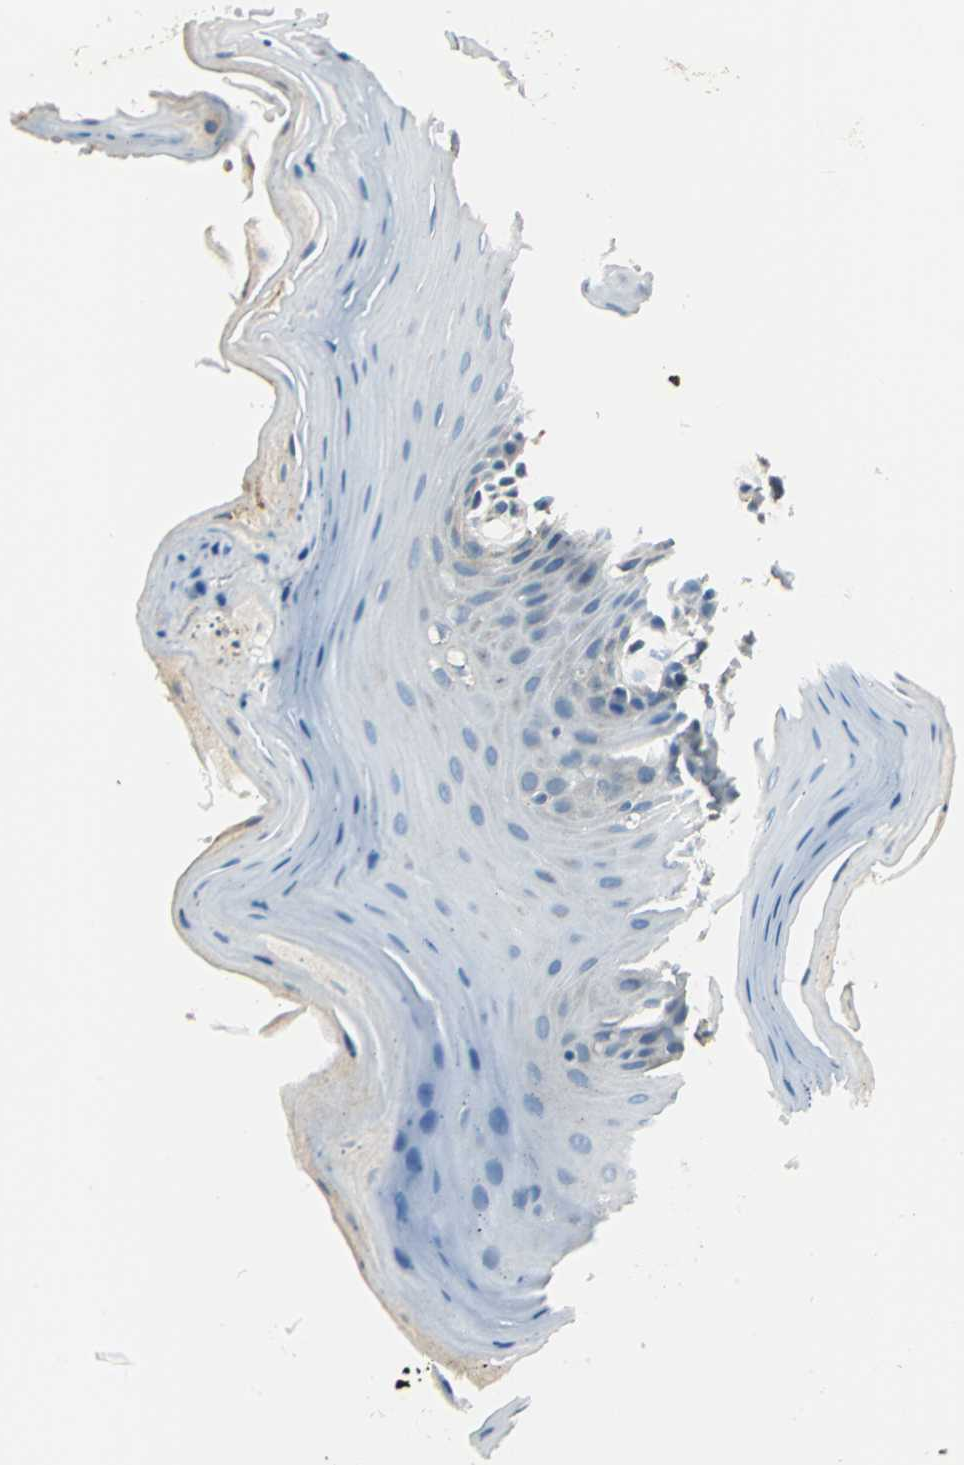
{"staining": {"intensity": "negative", "quantity": "none", "location": "none"}, "tissue": "oral mucosa", "cell_type": "Squamous epithelial cells", "image_type": "normal", "snomed": [{"axis": "morphology", "description": "Normal tissue, NOS"}, {"axis": "morphology", "description": "Squamous cell carcinoma, NOS"}, {"axis": "topography", "description": "Skeletal muscle"}, {"axis": "topography", "description": "Oral tissue"}, {"axis": "topography", "description": "Head-Neck"}], "caption": "Squamous epithelial cells are negative for brown protein staining in benign oral mucosa.", "gene": "NIT1", "patient": {"sex": "male", "age": 71}}